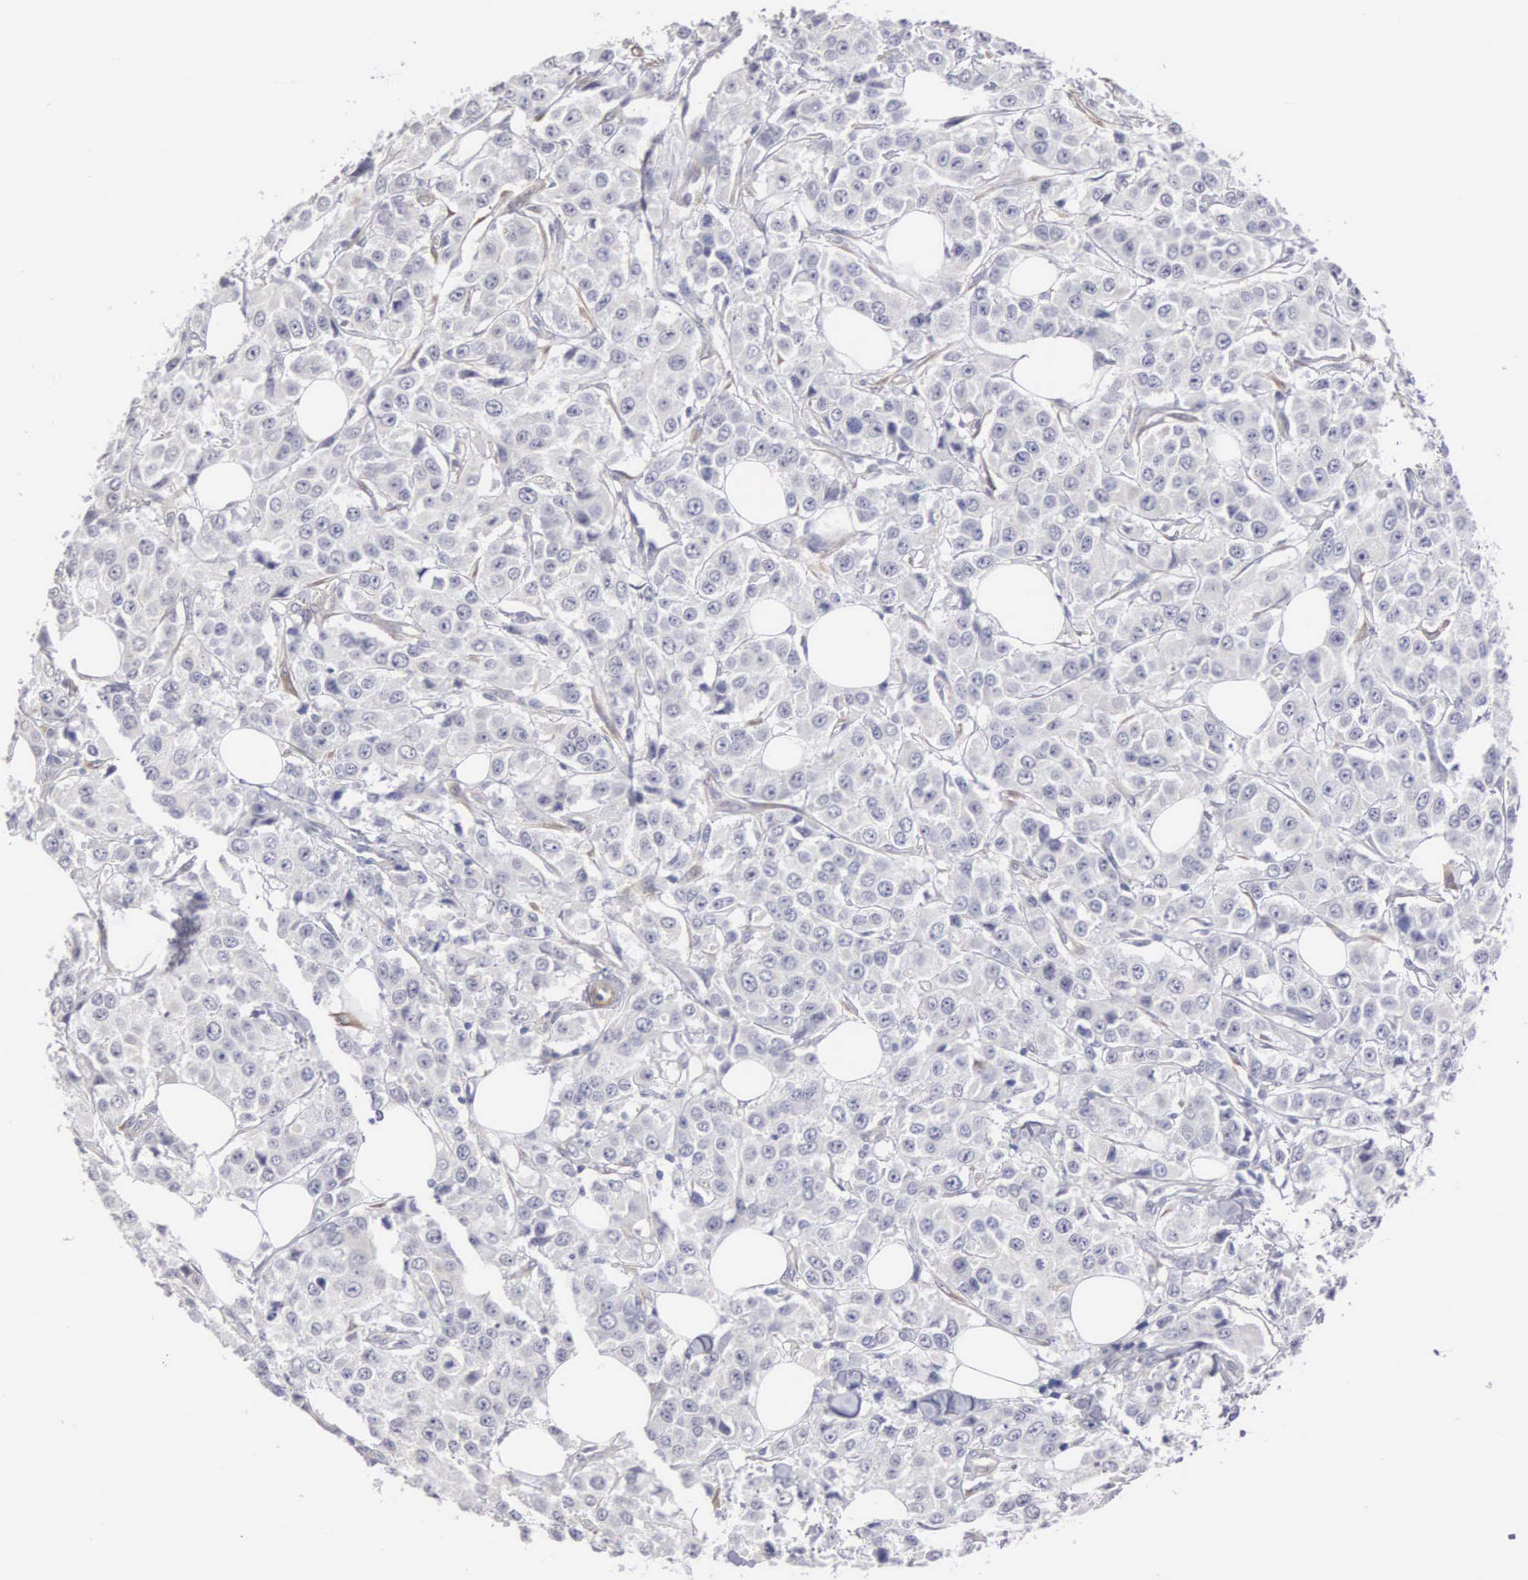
{"staining": {"intensity": "negative", "quantity": "none", "location": "none"}, "tissue": "breast cancer", "cell_type": "Tumor cells", "image_type": "cancer", "snomed": [{"axis": "morphology", "description": "Duct carcinoma"}, {"axis": "topography", "description": "Breast"}], "caption": "Histopathology image shows no protein expression in tumor cells of breast cancer tissue.", "gene": "ELFN2", "patient": {"sex": "female", "age": 58}}